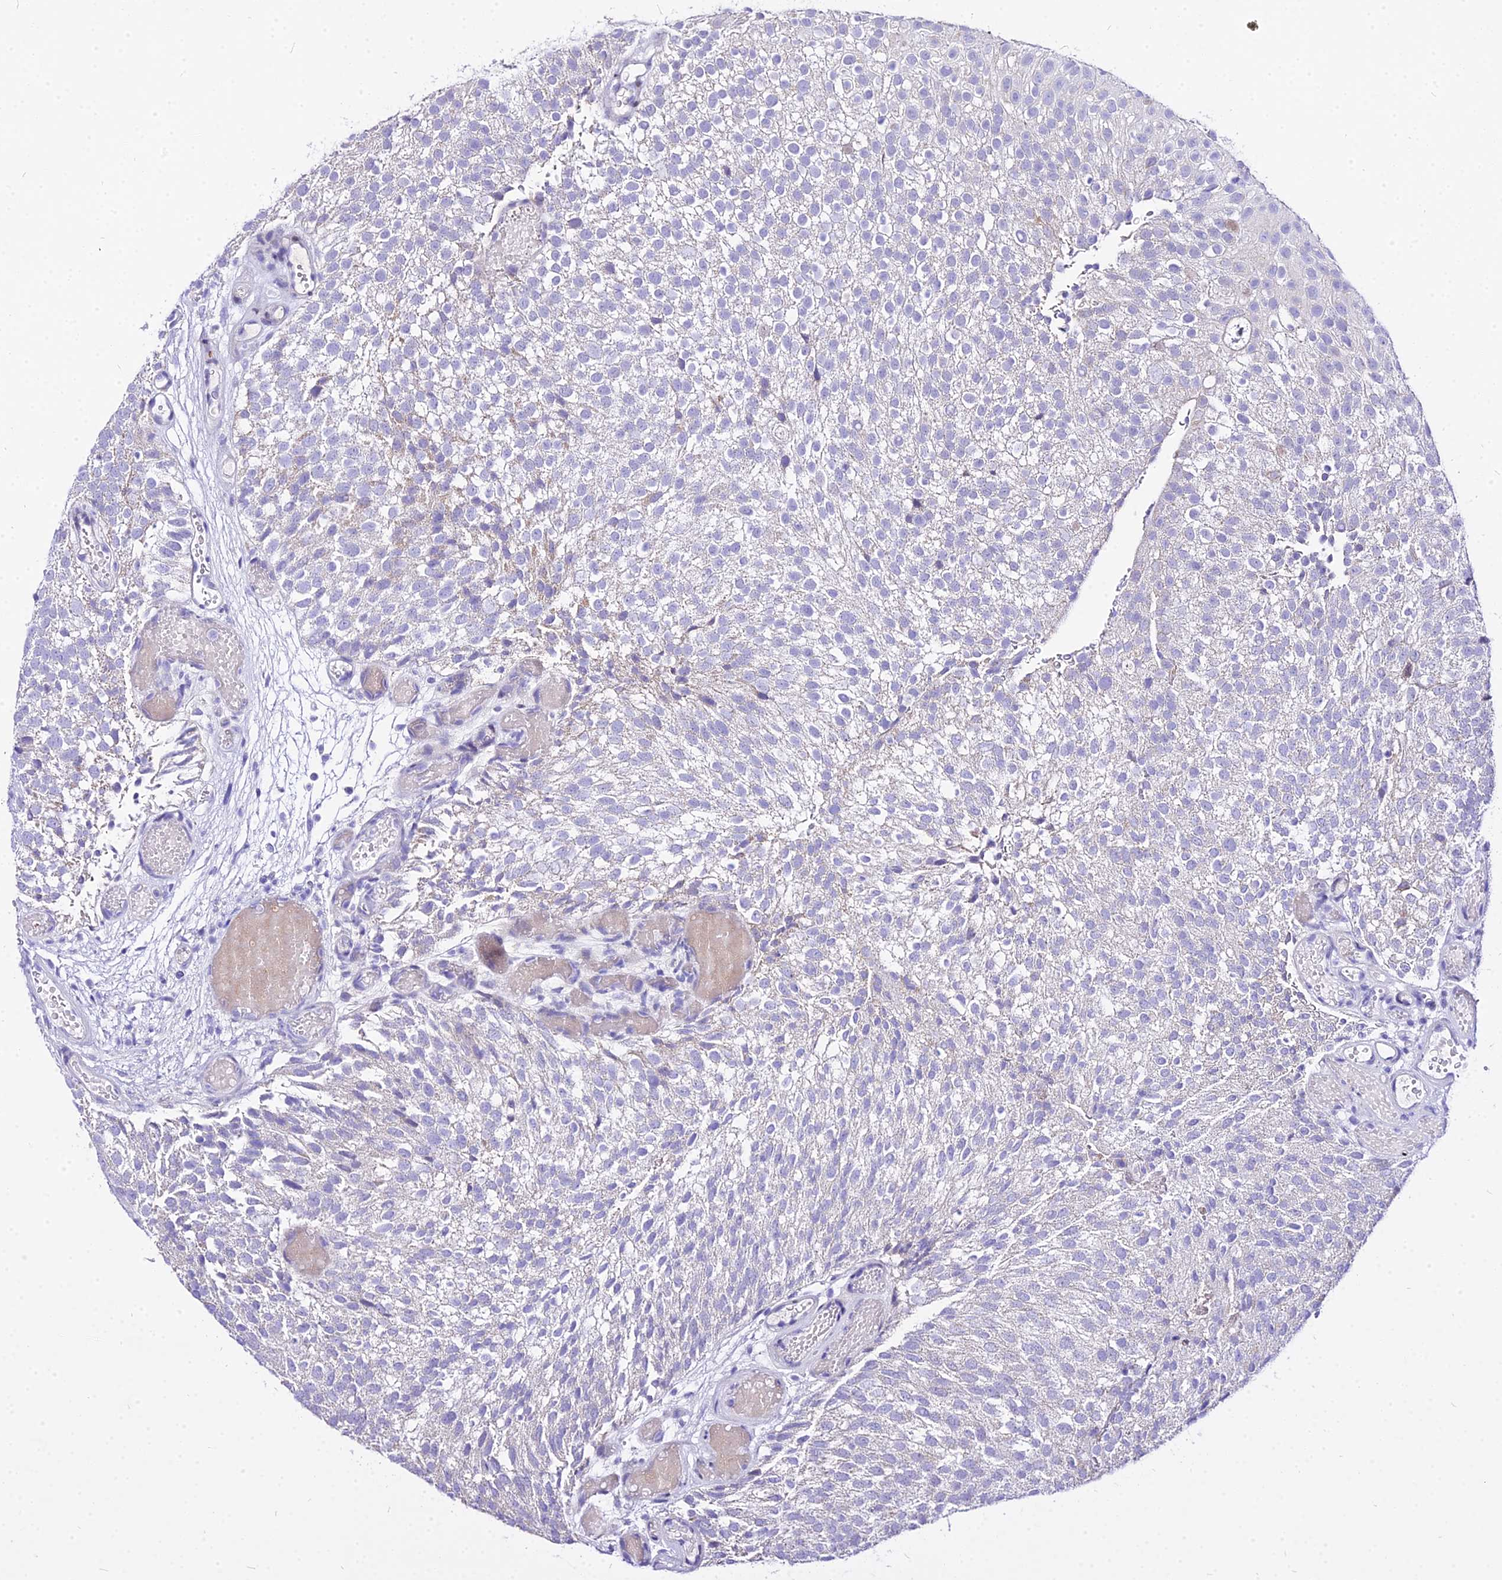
{"staining": {"intensity": "negative", "quantity": "none", "location": "none"}, "tissue": "urothelial cancer", "cell_type": "Tumor cells", "image_type": "cancer", "snomed": [{"axis": "morphology", "description": "Urothelial carcinoma, Low grade"}, {"axis": "topography", "description": "Urinary bladder"}], "caption": "Tumor cells are negative for protein expression in human urothelial carcinoma (low-grade).", "gene": "CARD18", "patient": {"sex": "male", "age": 78}}